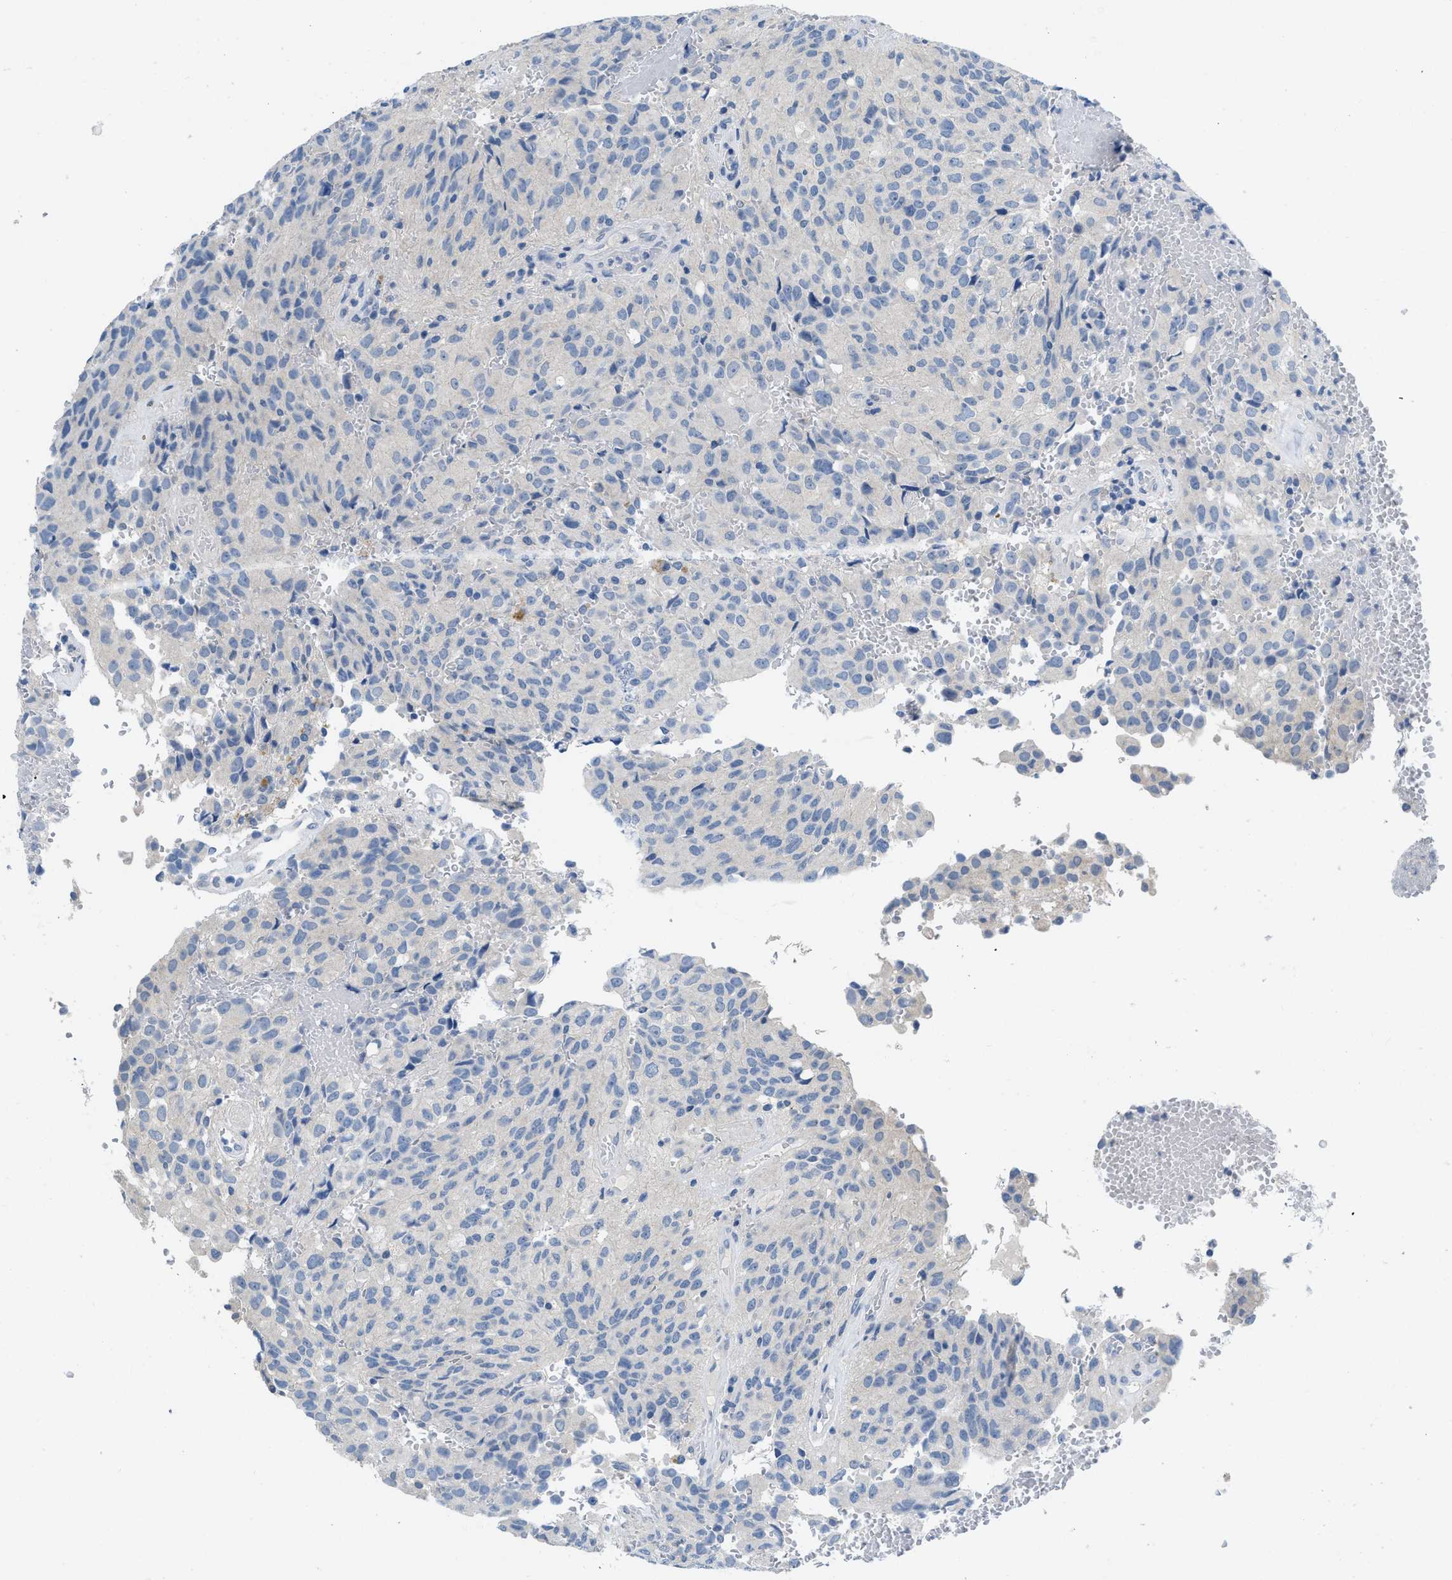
{"staining": {"intensity": "negative", "quantity": "none", "location": "none"}, "tissue": "glioma", "cell_type": "Tumor cells", "image_type": "cancer", "snomed": [{"axis": "morphology", "description": "Glioma, malignant, High grade"}, {"axis": "topography", "description": "Brain"}], "caption": "Tumor cells show no significant protein expression in glioma.", "gene": "PYY", "patient": {"sex": "male", "age": 32}}